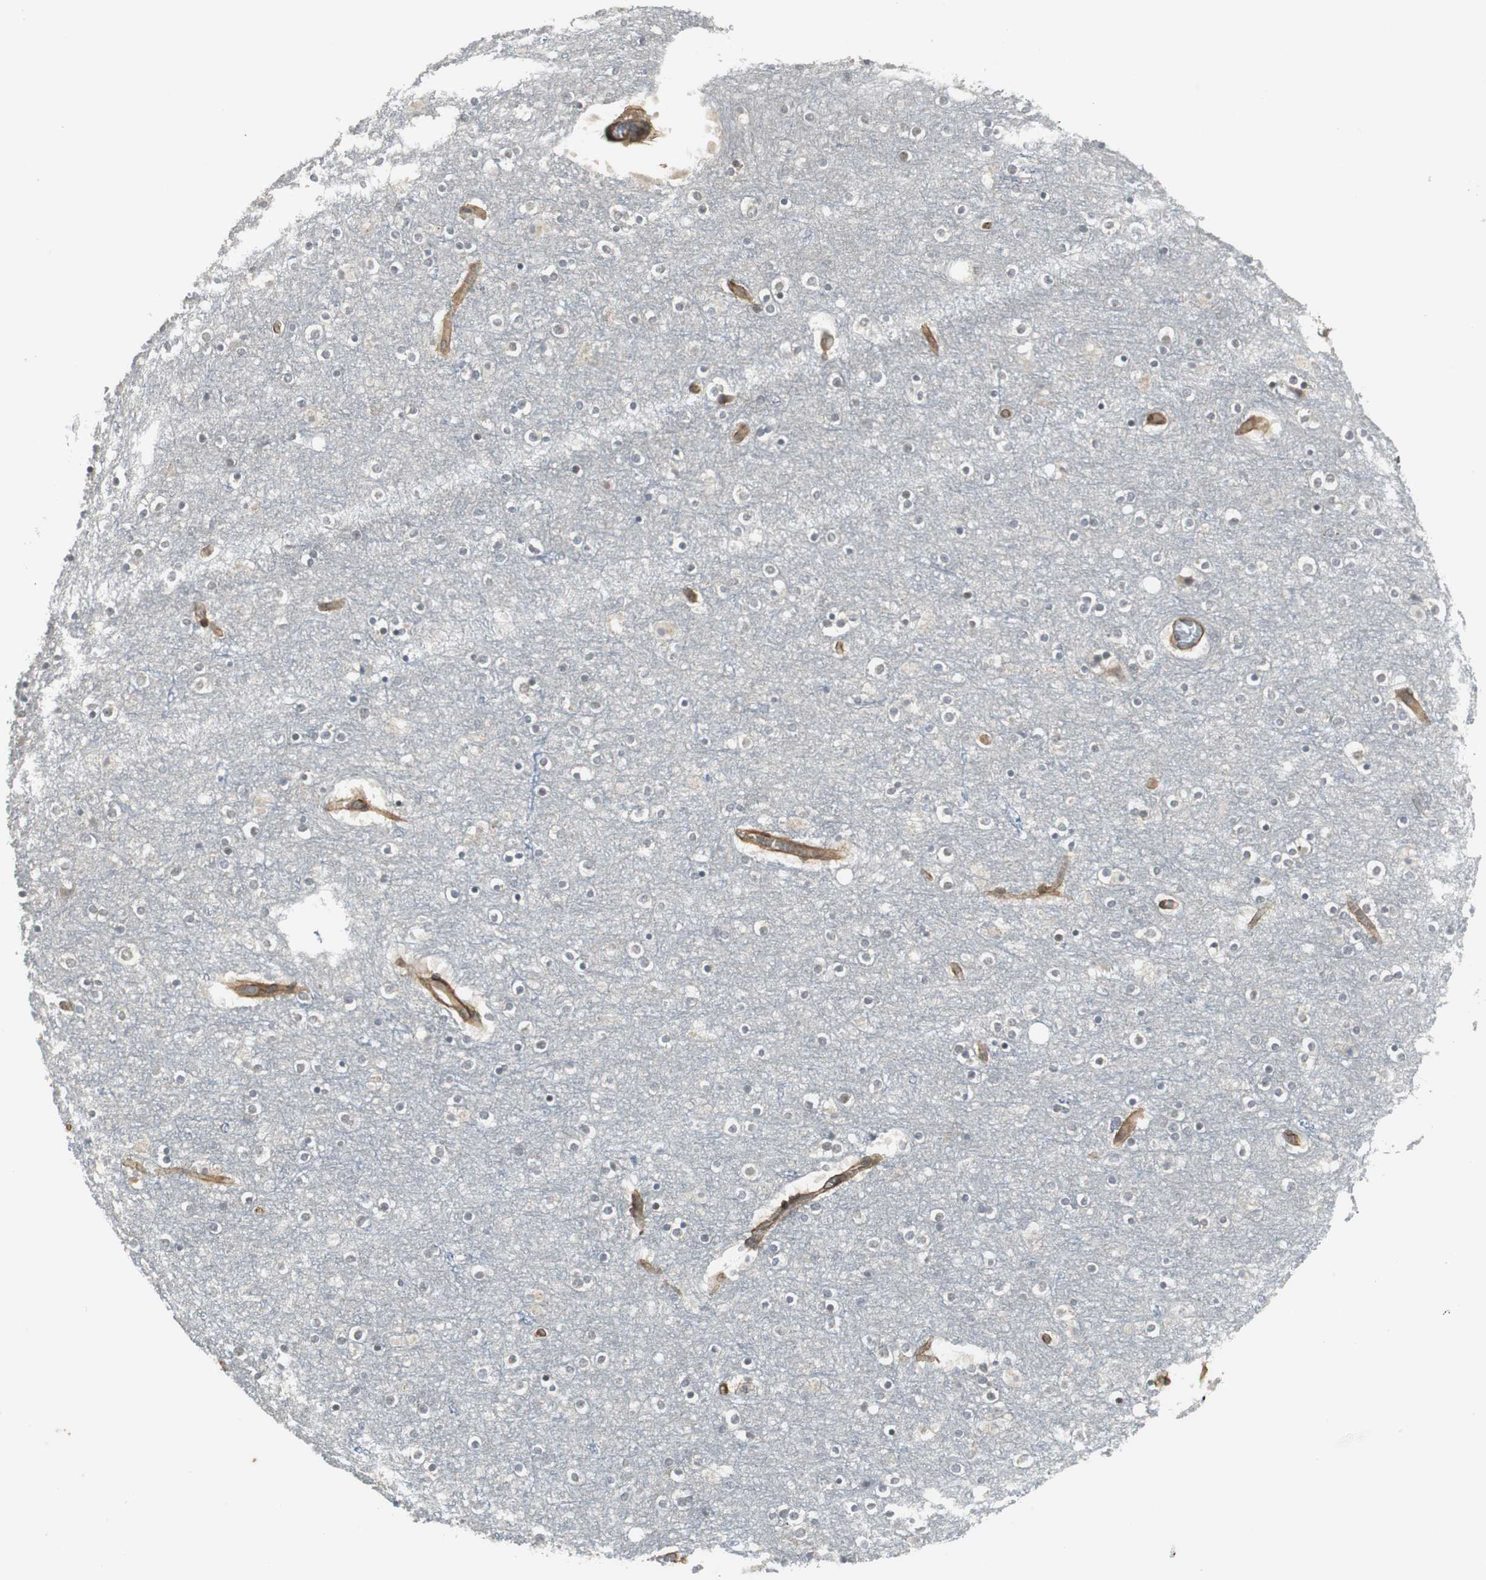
{"staining": {"intensity": "moderate", "quantity": ">75%", "location": "cytoplasmic/membranous"}, "tissue": "cerebral cortex", "cell_type": "Endothelial cells", "image_type": "normal", "snomed": [{"axis": "morphology", "description": "Normal tissue, NOS"}, {"axis": "topography", "description": "Cerebral cortex"}], "caption": "A brown stain labels moderate cytoplasmic/membranous positivity of a protein in endothelial cells of unremarkable human cerebral cortex. The protein of interest is stained brown, and the nuclei are stained in blue (DAB (3,3'-diaminobenzidine) IHC with brightfield microscopy, high magnification).", "gene": "SCYL3", "patient": {"sex": "female", "age": 54}}